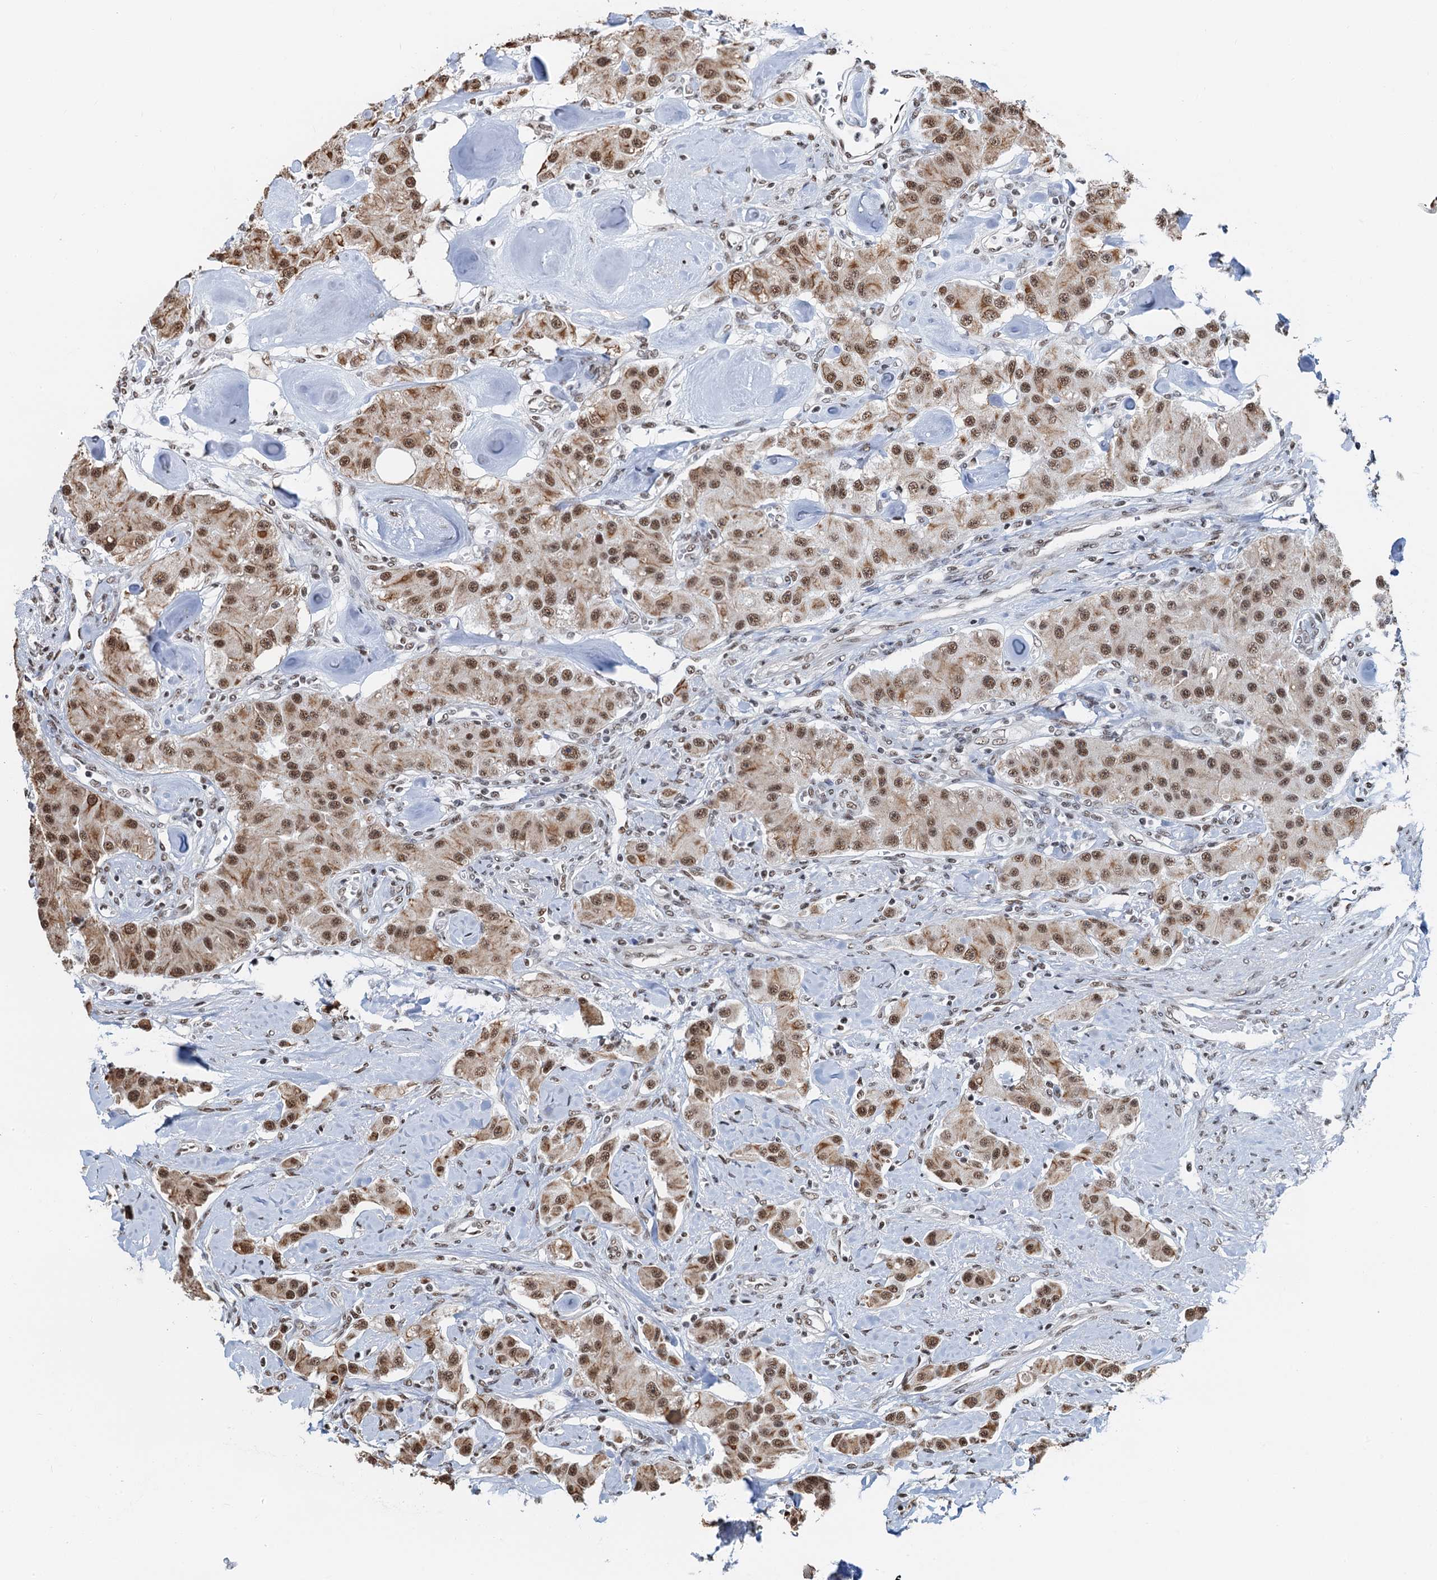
{"staining": {"intensity": "moderate", "quantity": ">75%", "location": "nuclear"}, "tissue": "carcinoid", "cell_type": "Tumor cells", "image_type": "cancer", "snomed": [{"axis": "morphology", "description": "Carcinoid, malignant, NOS"}, {"axis": "topography", "description": "Pancreas"}], "caption": "Moderate nuclear protein staining is seen in about >75% of tumor cells in carcinoid.", "gene": "ZNF609", "patient": {"sex": "male", "age": 41}}